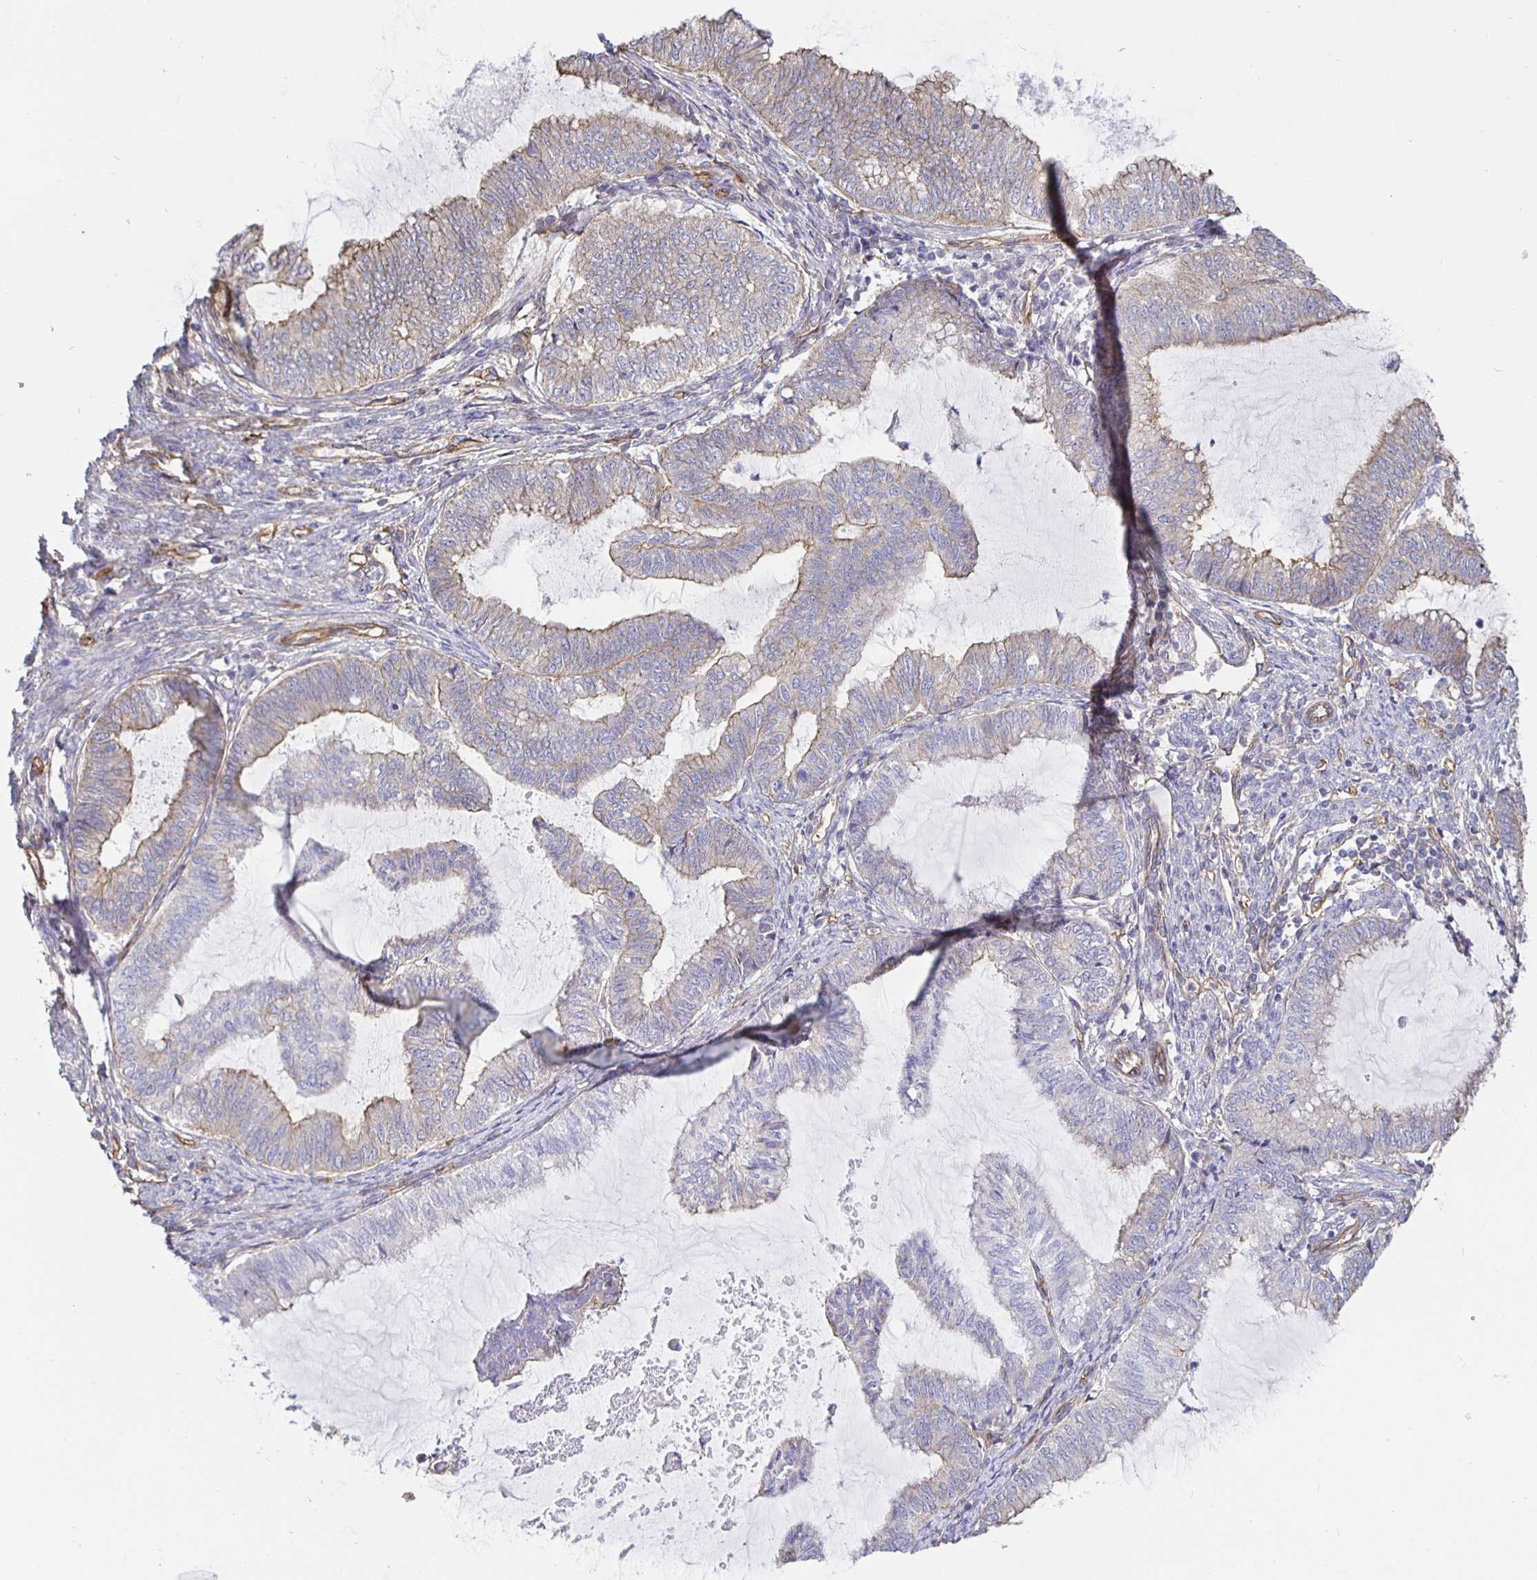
{"staining": {"intensity": "weak", "quantity": "<25%", "location": "cytoplasmic/membranous"}, "tissue": "endometrial cancer", "cell_type": "Tumor cells", "image_type": "cancer", "snomed": [{"axis": "morphology", "description": "Adenocarcinoma, NOS"}, {"axis": "topography", "description": "Endometrium"}], "caption": "Tumor cells show no significant protein positivity in endometrial adenocarcinoma.", "gene": "ARHGEF39", "patient": {"sex": "female", "age": 79}}